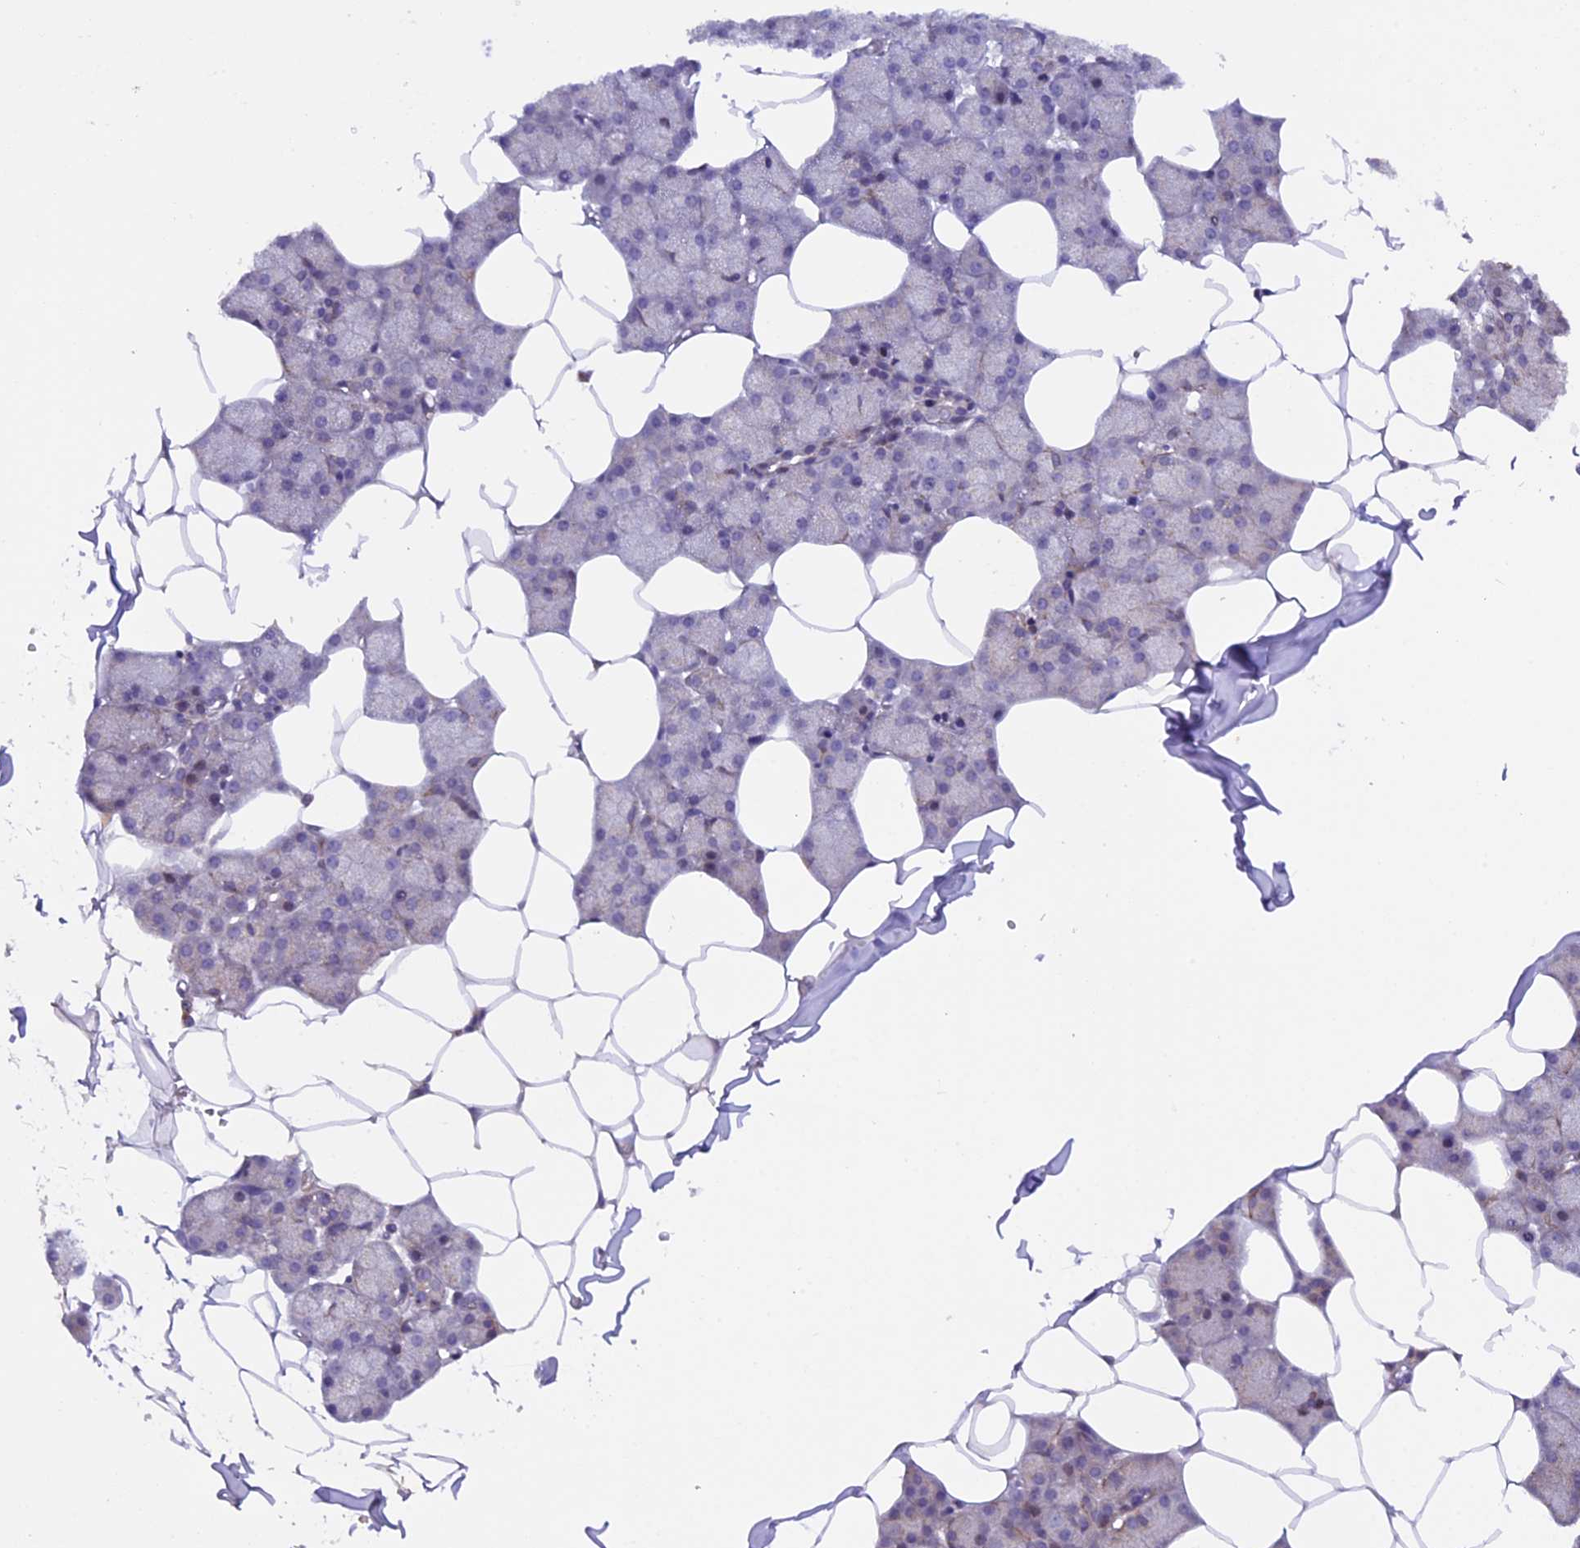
{"staining": {"intensity": "weak", "quantity": "25%-75%", "location": "cytoplasmic/membranous,nuclear"}, "tissue": "salivary gland", "cell_type": "Glandular cells", "image_type": "normal", "snomed": [{"axis": "morphology", "description": "Normal tissue, NOS"}, {"axis": "topography", "description": "Salivary gland"}], "caption": "Salivary gland stained with IHC demonstrates weak cytoplasmic/membranous,nuclear staining in about 25%-75% of glandular cells.", "gene": "MAN2C1", "patient": {"sex": "male", "age": 62}}